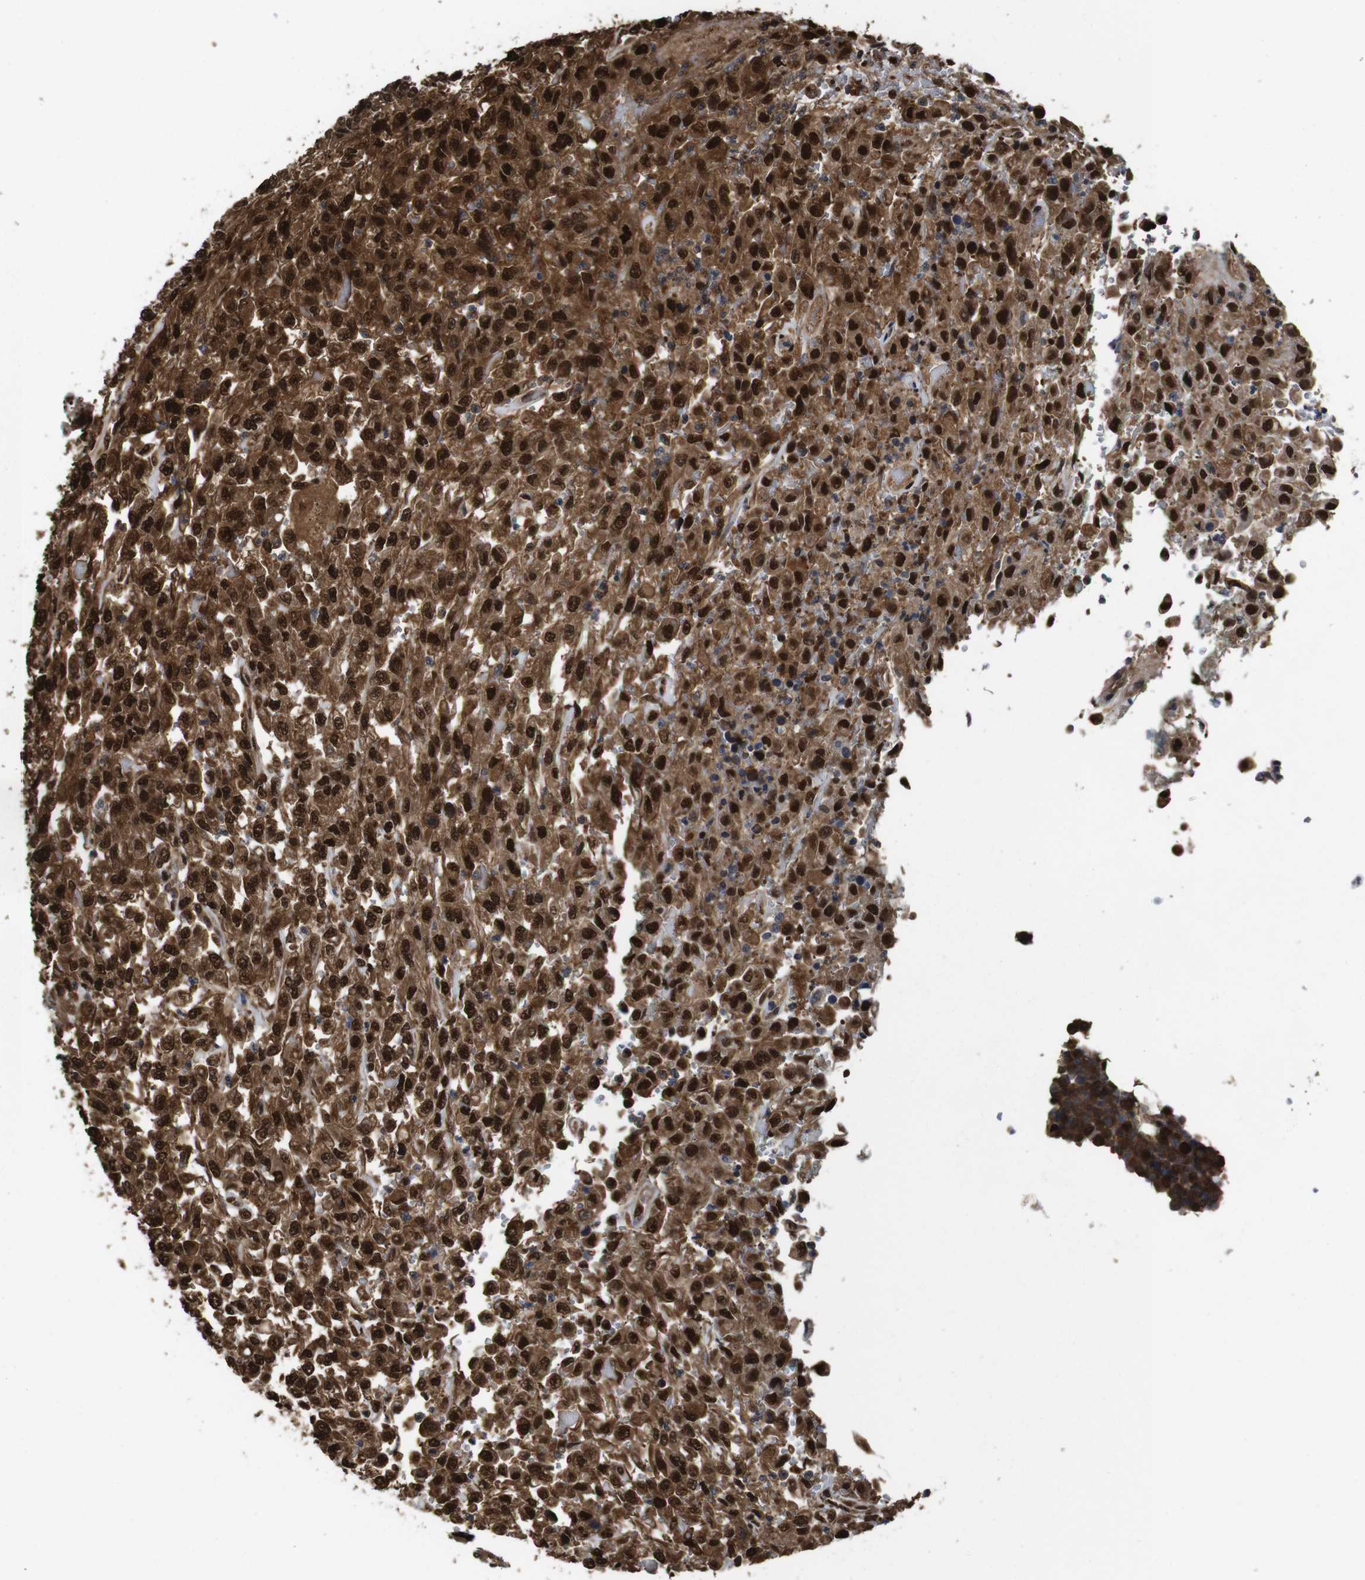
{"staining": {"intensity": "strong", "quantity": ">75%", "location": "cytoplasmic/membranous,nuclear"}, "tissue": "urothelial cancer", "cell_type": "Tumor cells", "image_type": "cancer", "snomed": [{"axis": "morphology", "description": "Urothelial carcinoma, High grade"}, {"axis": "topography", "description": "Urinary bladder"}], "caption": "Immunohistochemistry (IHC) photomicrograph of human urothelial cancer stained for a protein (brown), which demonstrates high levels of strong cytoplasmic/membranous and nuclear staining in about >75% of tumor cells.", "gene": "VCP", "patient": {"sex": "male", "age": 46}}